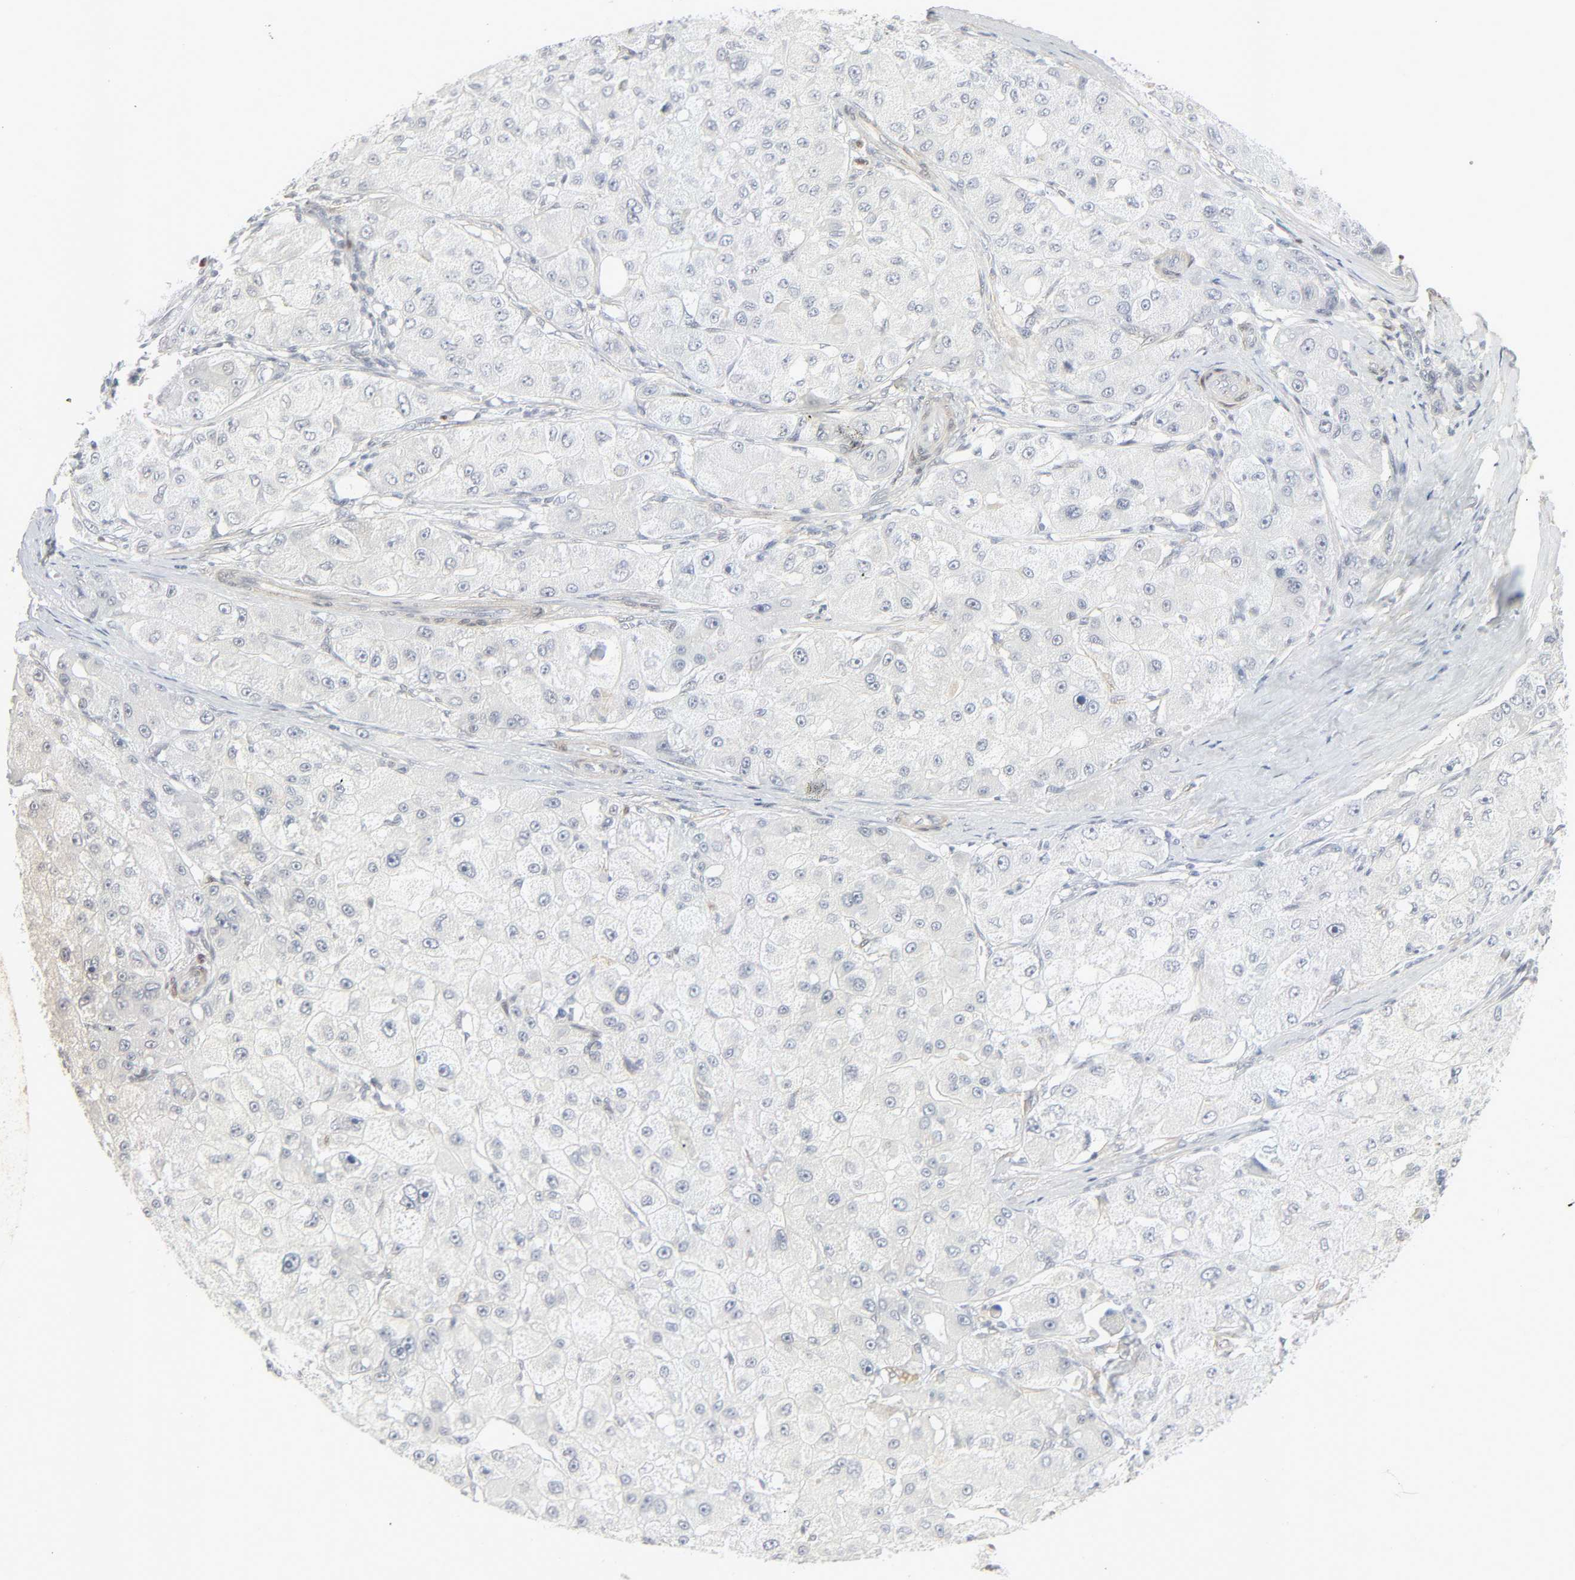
{"staining": {"intensity": "negative", "quantity": "none", "location": "none"}, "tissue": "liver cancer", "cell_type": "Tumor cells", "image_type": "cancer", "snomed": [{"axis": "morphology", "description": "Carcinoma, Hepatocellular, NOS"}, {"axis": "topography", "description": "Liver"}], "caption": "Immunohistochemistry (IHC) of human hepatocellular carcinoma (liver) exhibits no staining in tumor cells.", "gene": "ZBTB16", "patient": {"sex": "male", "age": 80}}